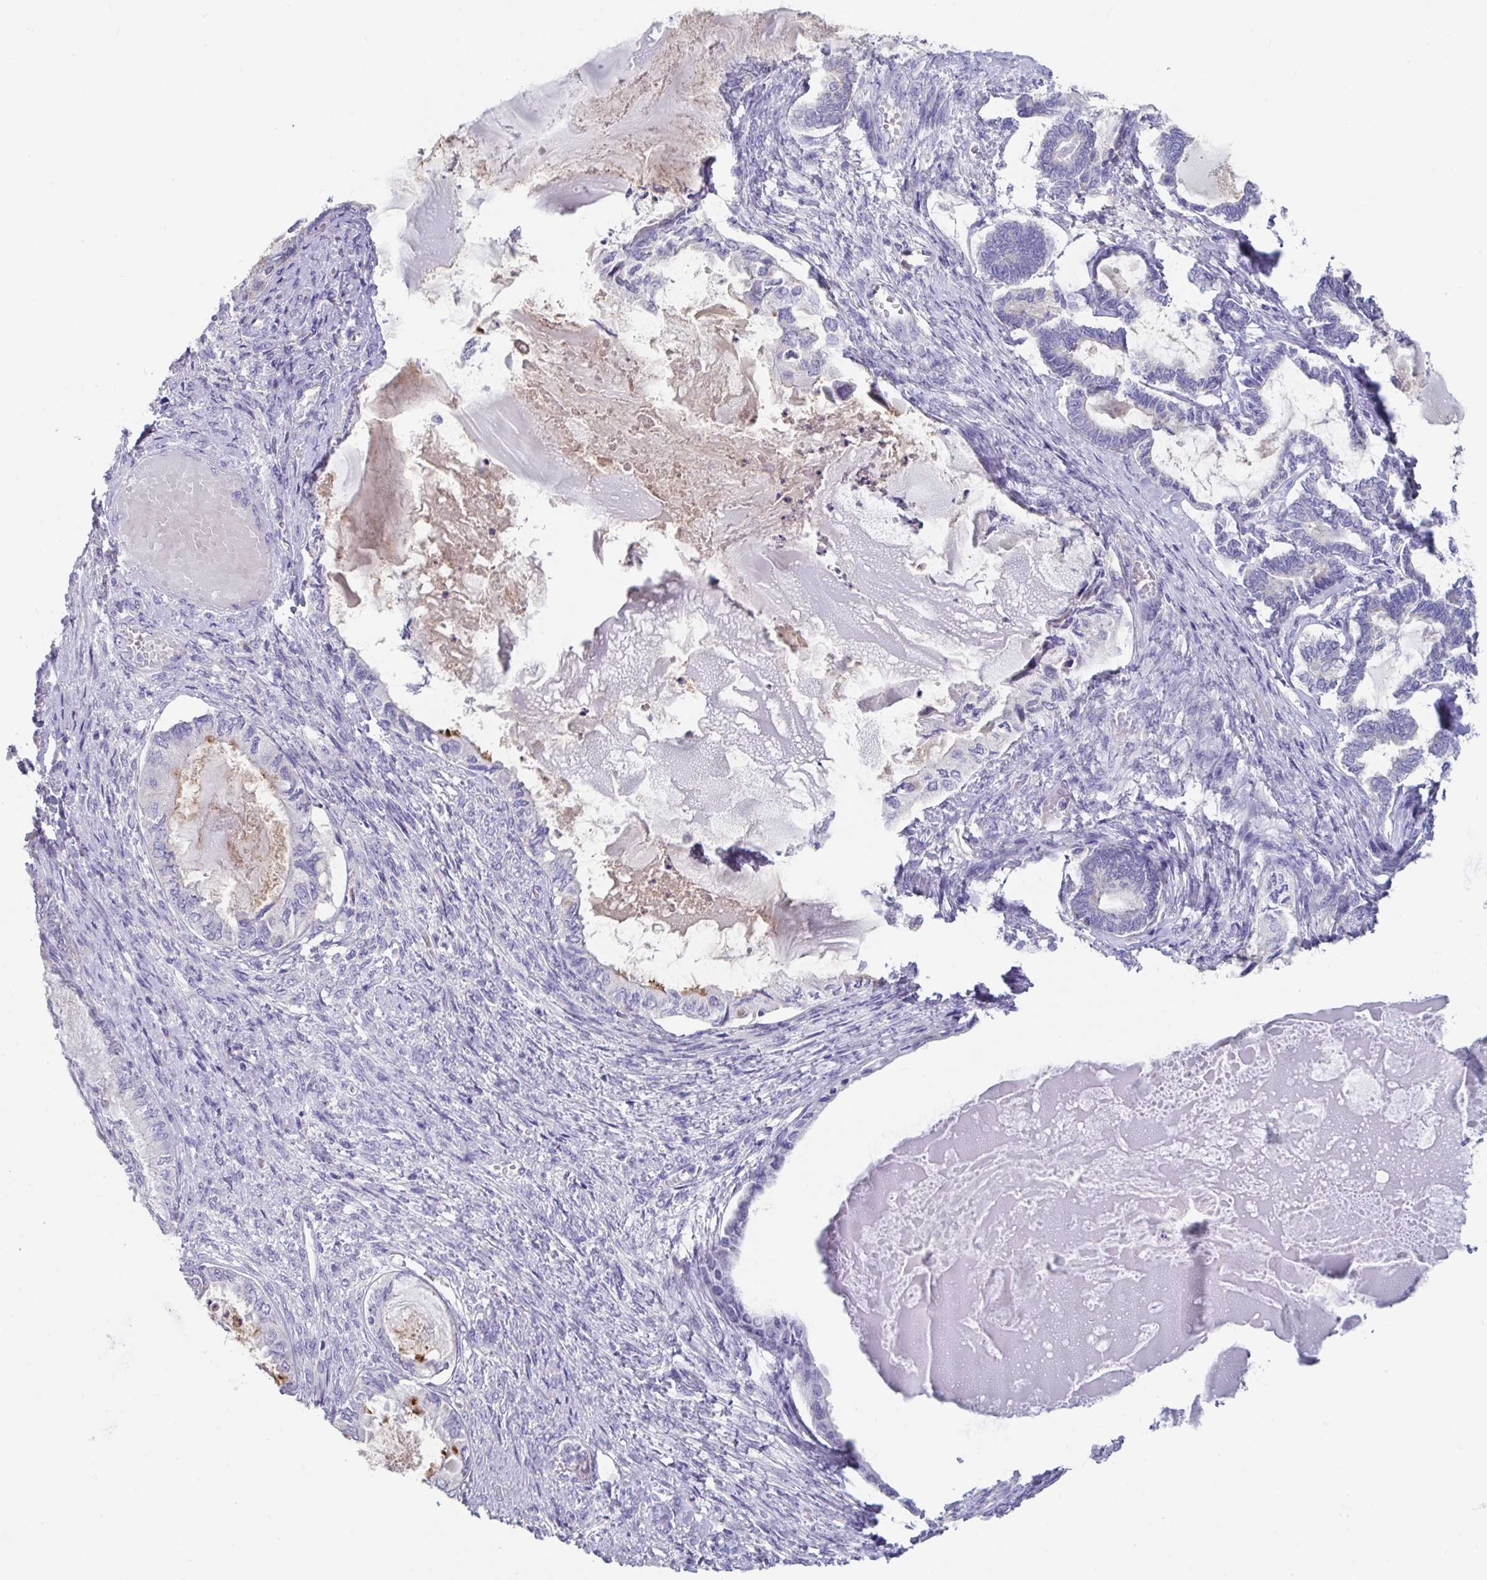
{"staining": {"intensity": "negative", "quantity": "none", "location": "none"}, "tissue": "ovarian cancer", "cell_type": "Tumor cells", "image_type": "cancer", "snomed": [{"axis": "morphology", "description": "Carcinoma, endometroid"}, {"axis": "topography", "description": "Ovary"}], "caption": "Human ovarian cancer (endometroid carcinoma) stained for a protein using immunohistochemistry shows no expression in tumor cells.", "gene": "SLC44A4", "patient": {"sex": "female", "age": 70}}